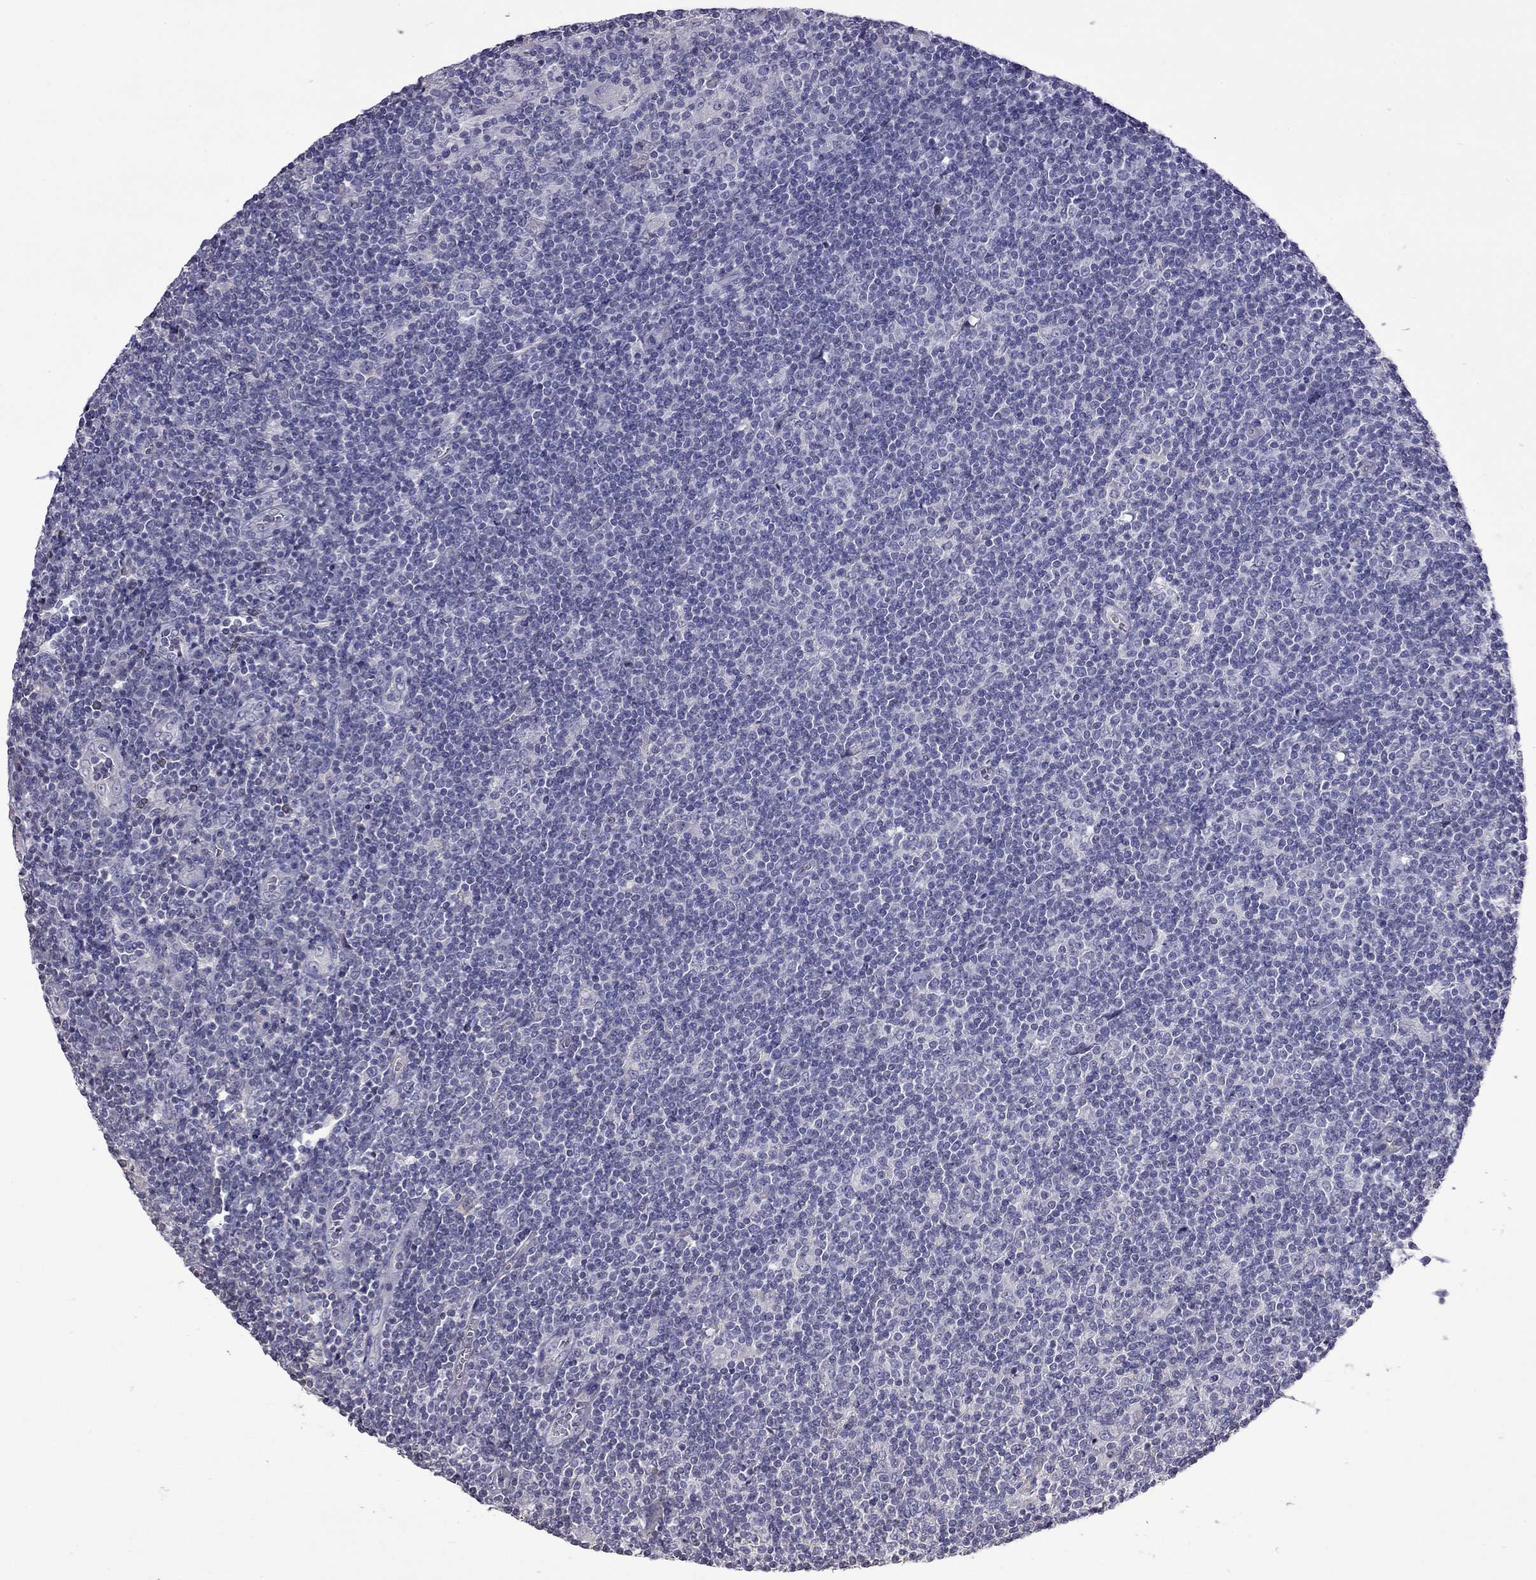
{"staining": {"intensity": "negative", "quantity": "none", "location": "none"}, "tissue": "lymphoma", "cell_type": "Tumor cells", "image_type": "cancer", "snomed": [{"axis": "morphology", "description": "Hodgkin's disease, NOS"}, {"axis": "topography", "description": "Lymph node"}], "caption": "Human lymphoma stained for a protein using immunohistochemistry demonstrates no positivity in tumor cells.", "gene": "FEZ1", "patient": {"sex": "male", "age": 40}}